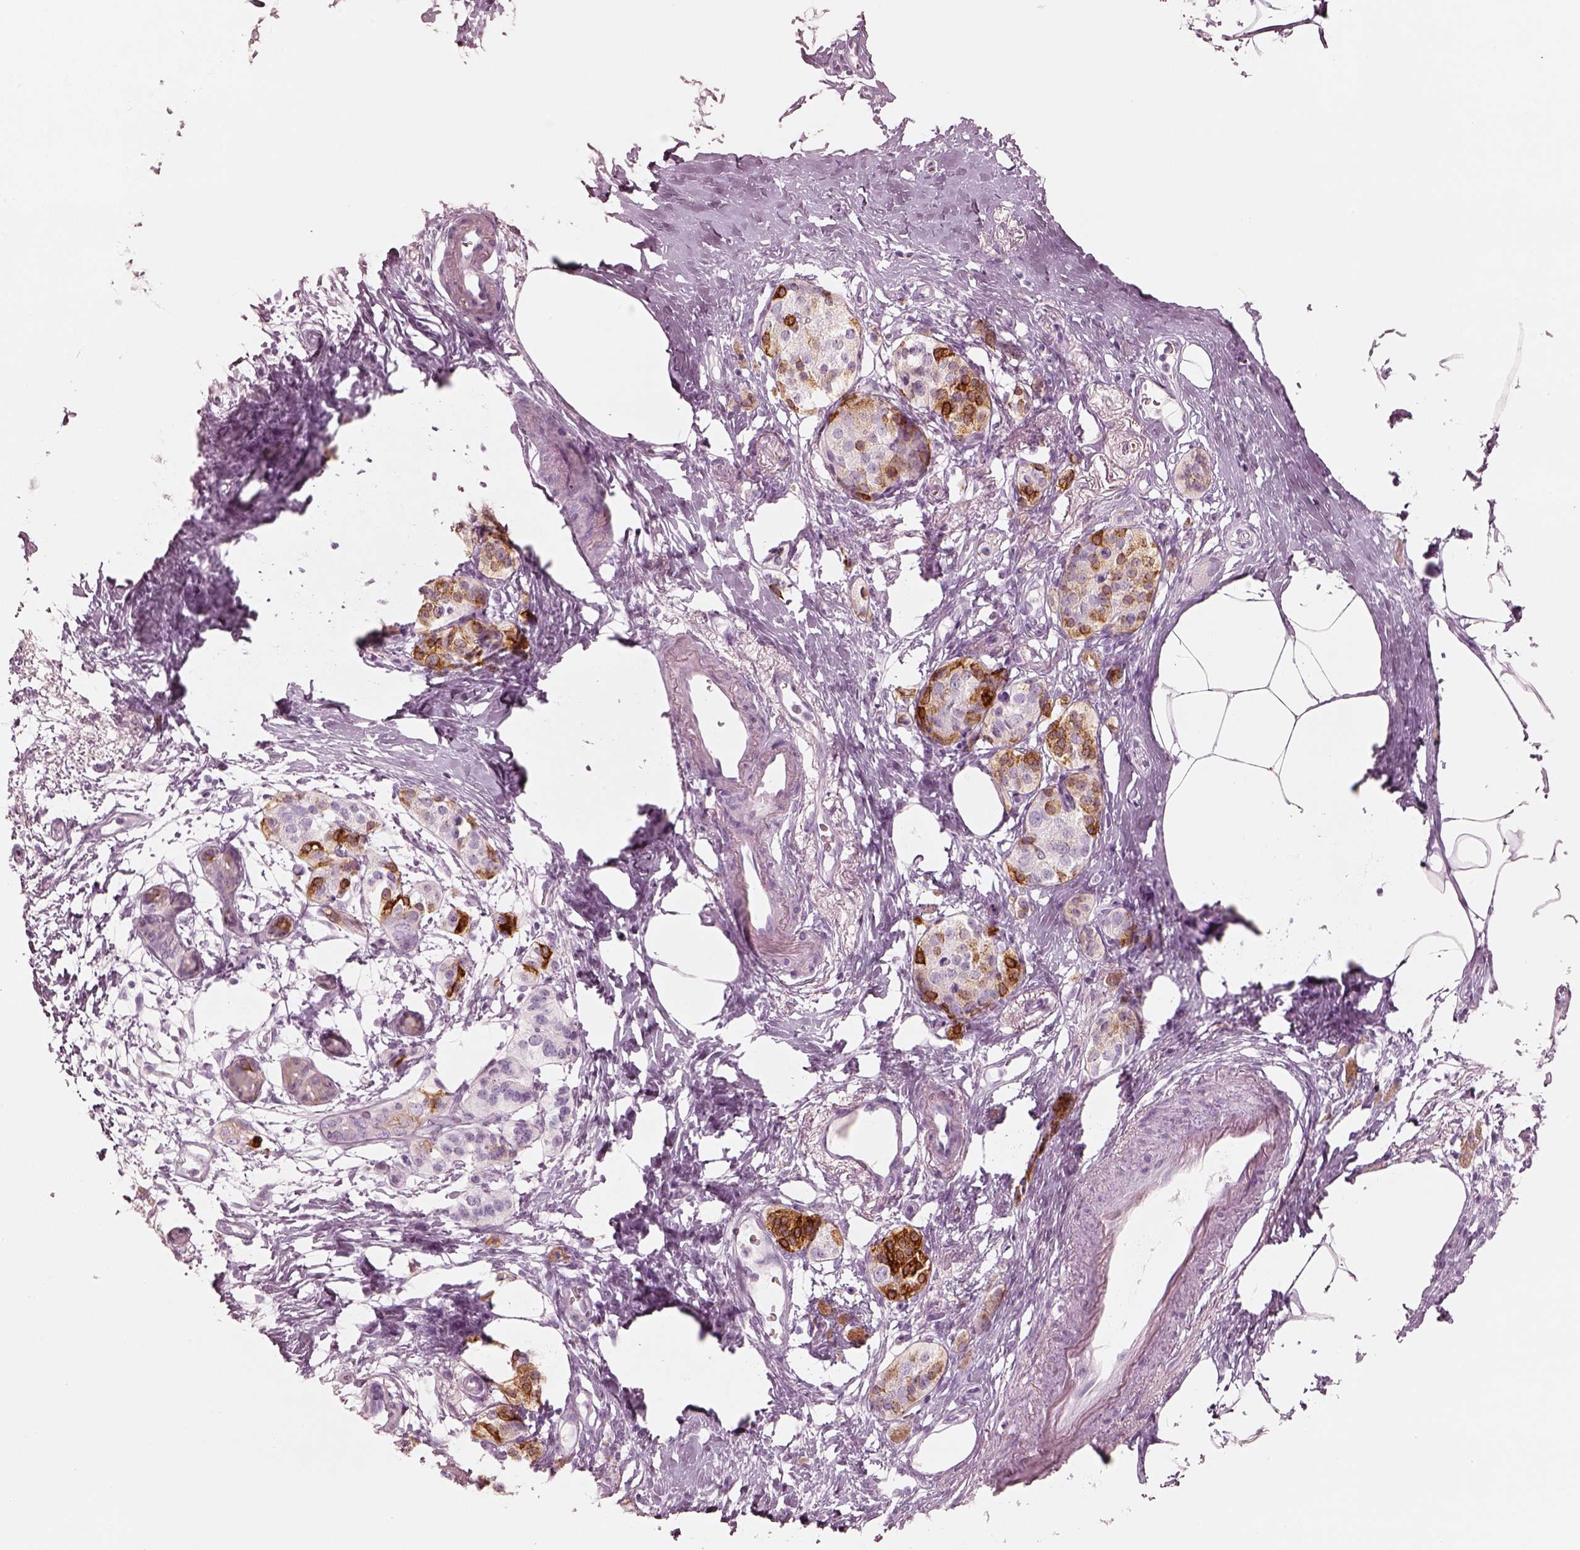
{"staining": {"intensity": "strong", "quantity": "25%-75%", "location": "cytoplasmic/membranous"}, "tissue": "pancreatic cancer", "cell_type": "Tumor cells", "image_type": "cancer", "snomed": [{"axis": "morphology", "description": "Adenocarcinoma, NOS"}, {"axis": "topography", "description": "Pancreas"}], "caption": "Brown immunohistochemical staining in pancreatic cancer reveals strong cytoplasmic/membranous positivity in approximately 25%-75% of tumor cells.", "gene": "PON3", "patient": {"sex": "female", "age": 72}}